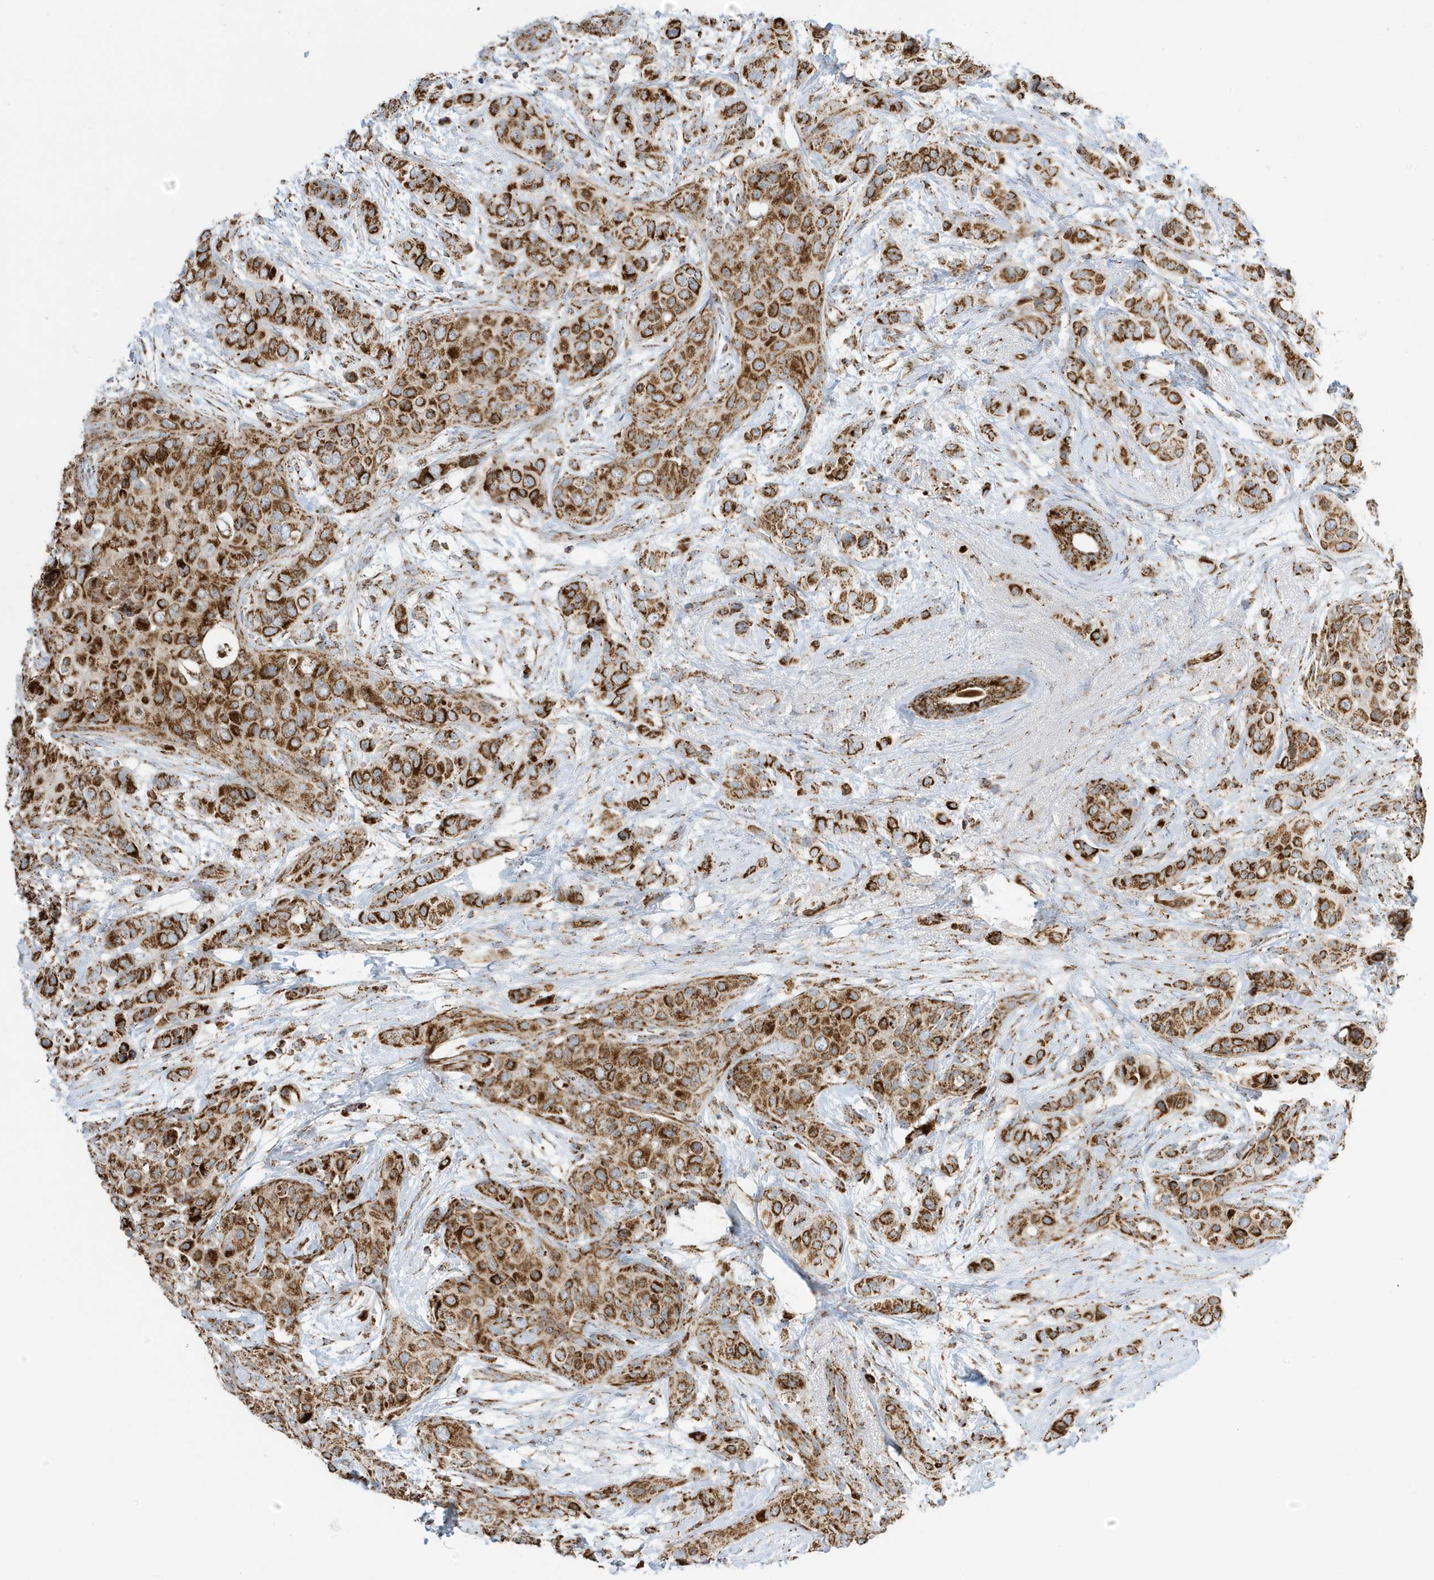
{"staining": {"intensity": "strong", "quantity": ">75%", "location": "cytoplasmic/membranous"}, "tissue": "breast cancer", "cell_type": "Tumor cells", "image_type": "cancer", "snomed": [{"axis": "morphology", "description": "Lobular carcinoma"}, {"axis": "topography", "description": "Breast"}], "caption": "Immunohistochemistry photomicrograph of neoplastic tissue: human breast cancer (lobular carcinoma) stained using immunohistochemistry (IHC) displays high levels of strong protein expression localized specifically in the cytoplasmic/membranous of tumor cells, appearing as a cytoplasmic/membranous brown color.", "gene": "ATP5ME", "patient": {"sex": "female", "age": 51}}